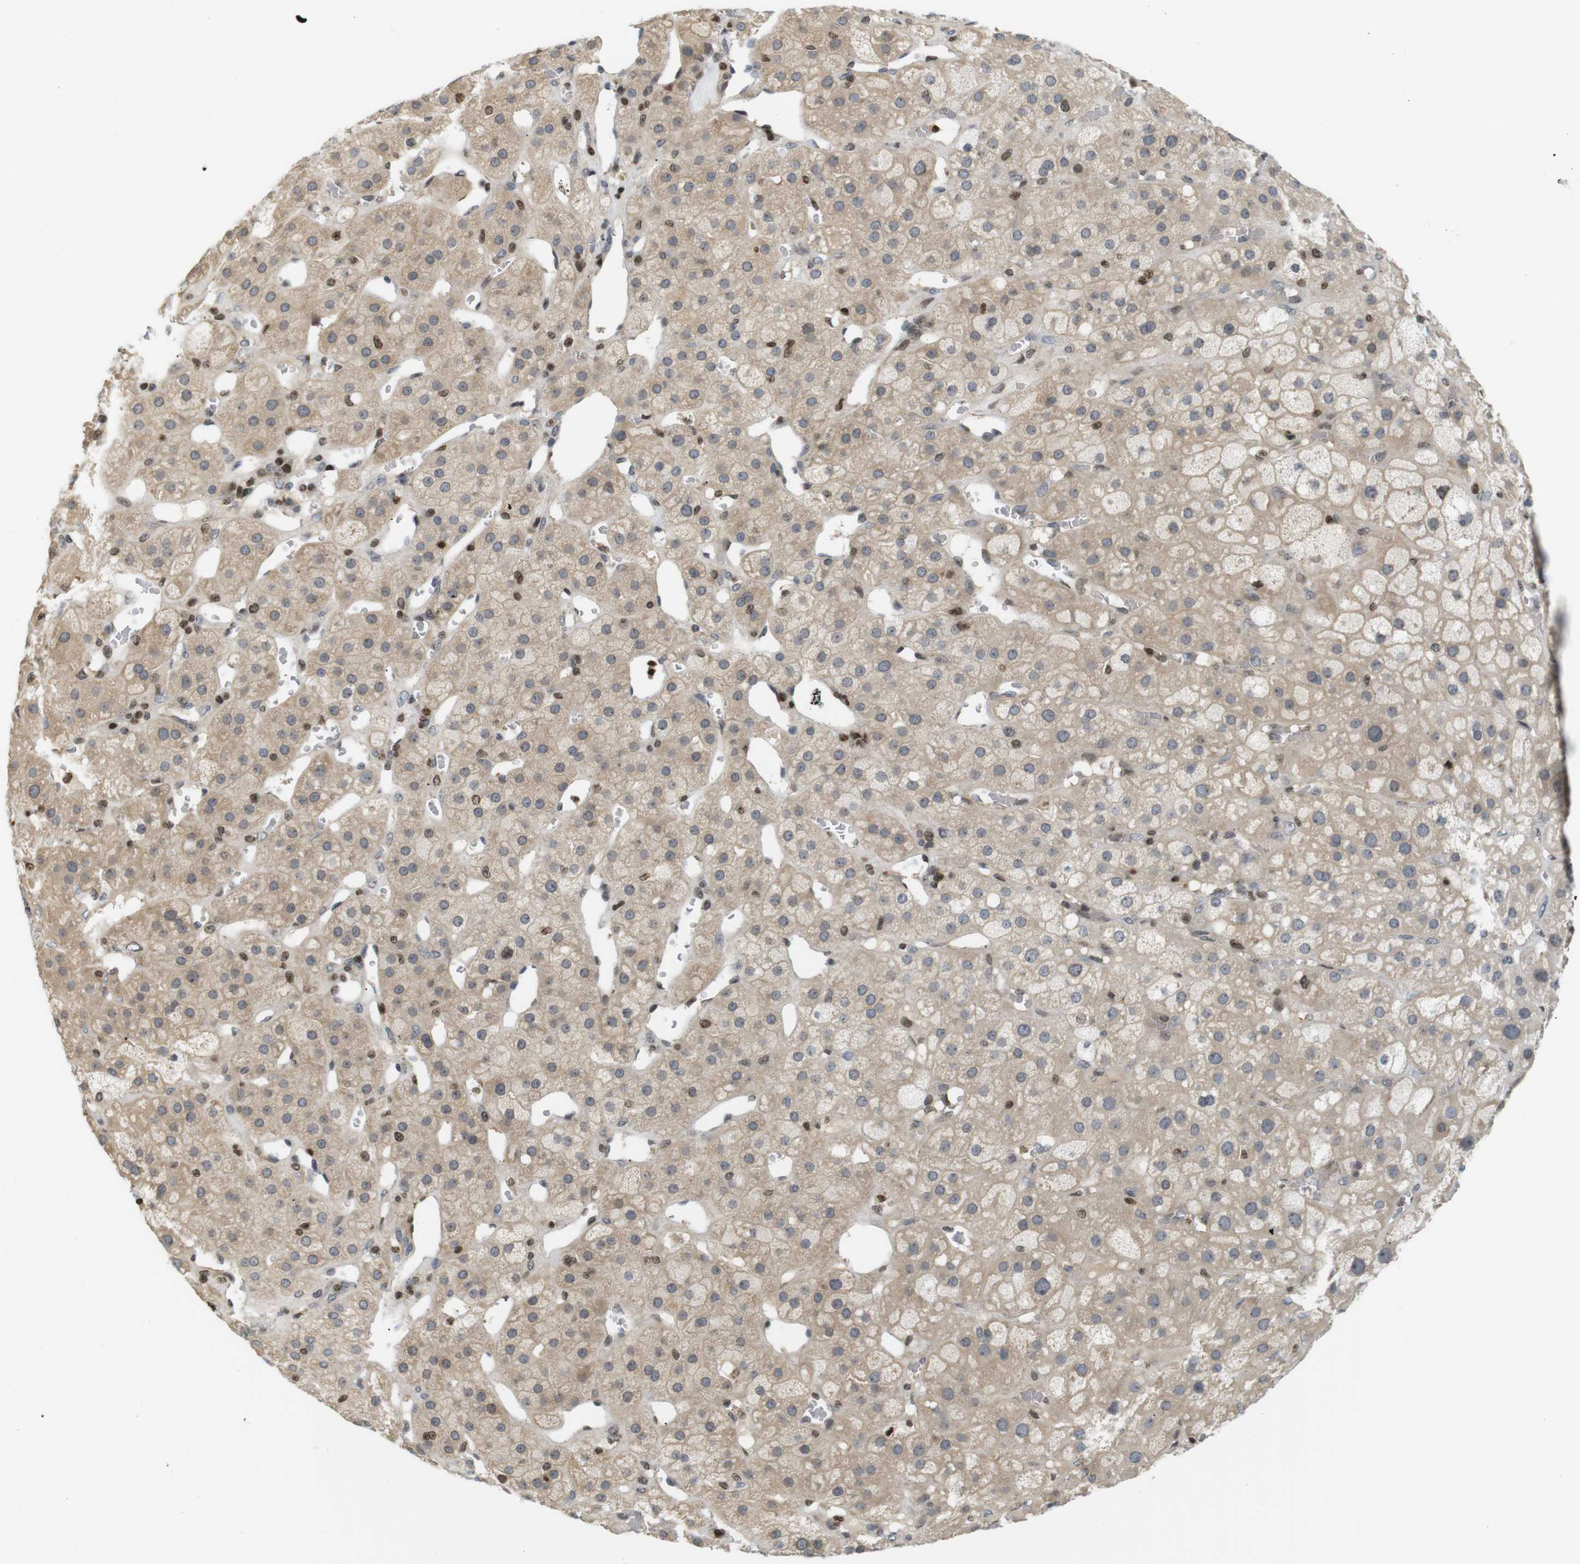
{"staining": {"intensity": "moderate", "quantity": ">75%", "location": "cytoplasmic/membranous,nuclear"}, "tissue": "adrenal gland", "cell_type": "Glandular cells", "image_type": "normal", "snomed": [{"axis": "morphology", "description": "Normal tissue, NOS"}, {"axis": "topography", "description": "Adrenal gland"}], "caption": "IHC of normal adrenal gland displays medium levels of moderate cytoplasmic/membranous,nuclear positivity in approximately >75% of glandular cells.", "gene": "MBD1", "patient": {"sex": "female", "age": 47}}